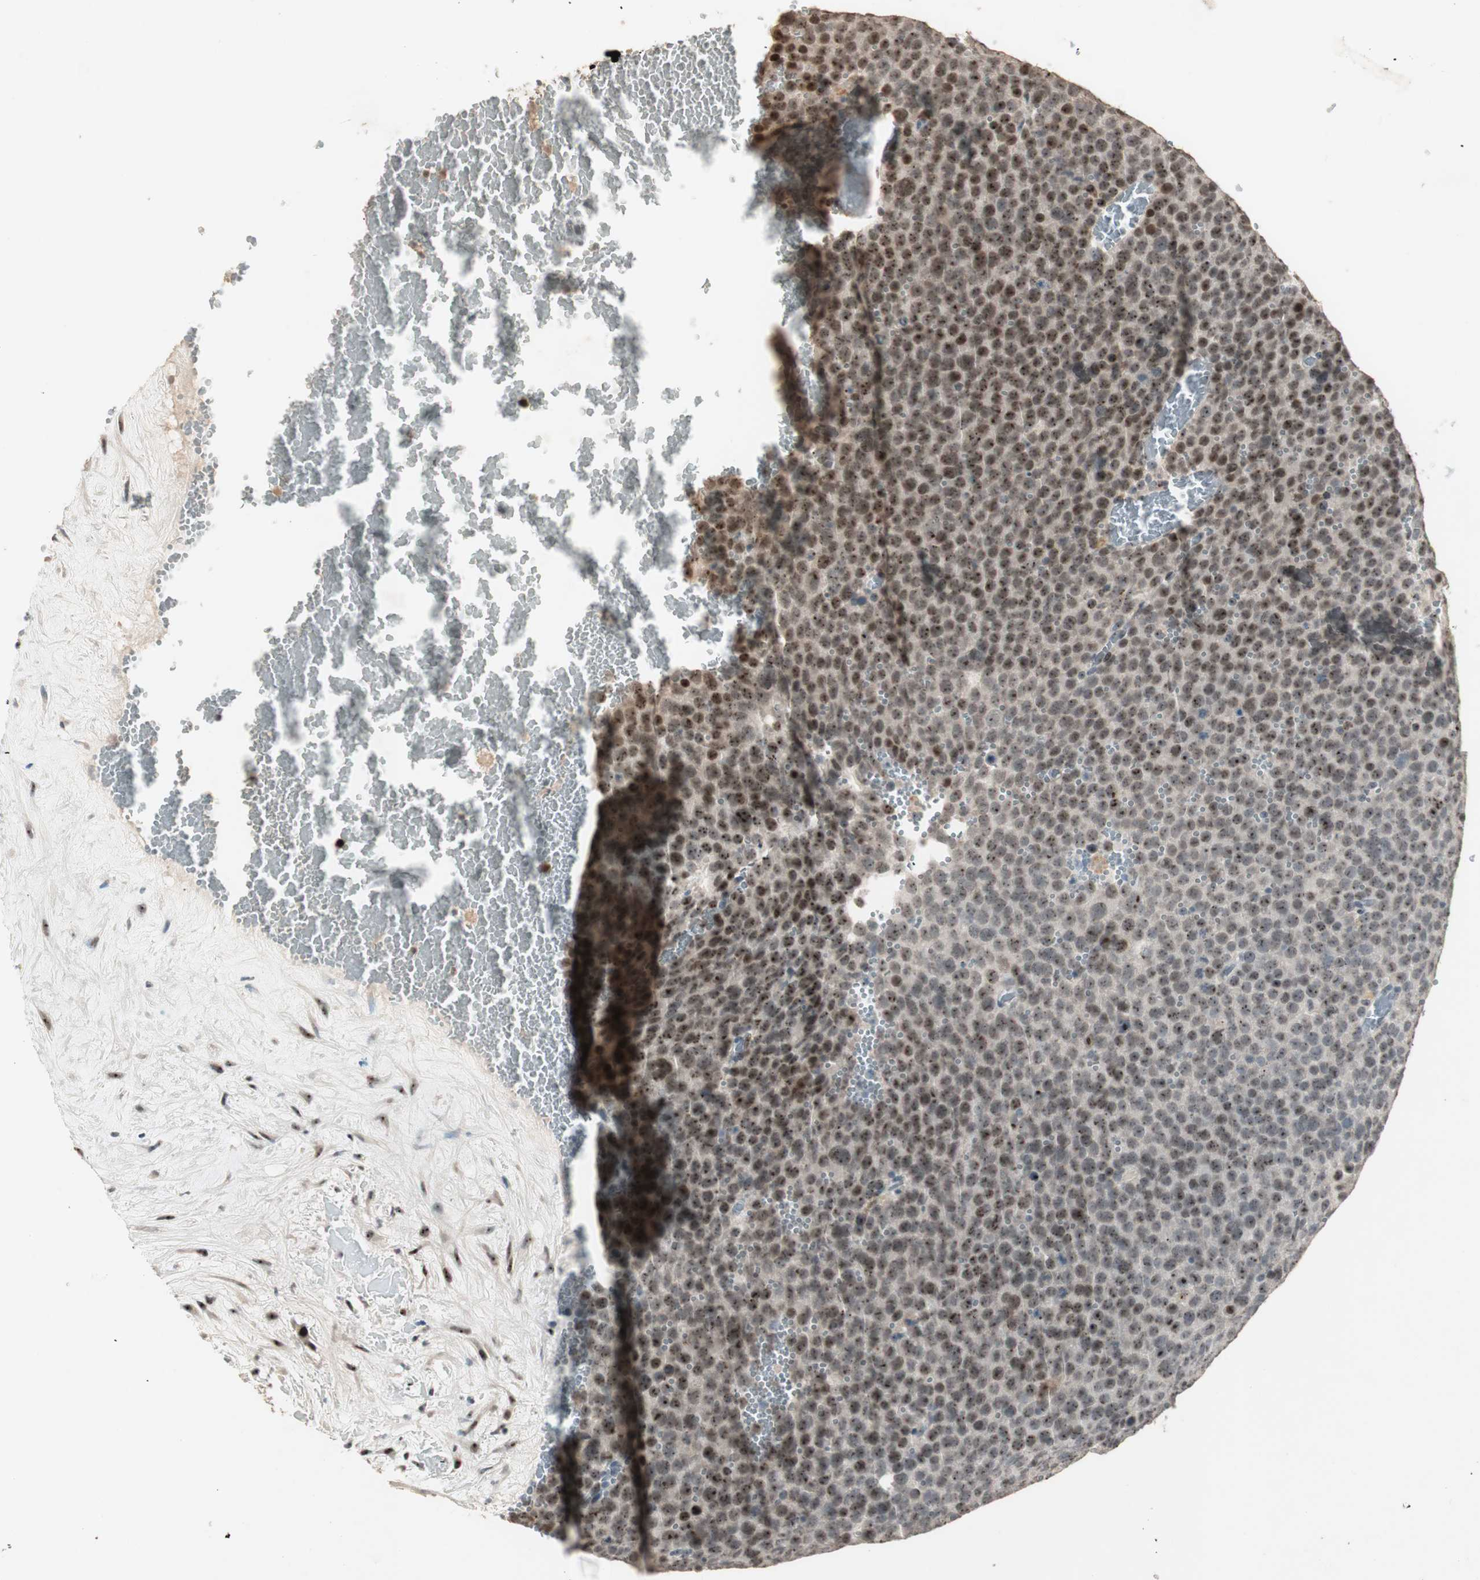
{"staining": {"intensity": "moderate", "quantity": ">75%", "location": "nuclear"}, "tissue": "testis cancer", "cell_type": "Tumor cells", "image_type": "cancer", "snomed": [{"axis": "morphology", "description": "Seminoma, NOS"}, {"axis": "topography", "description": "Testis"}], "caption": "Moderate nuclear protein staining is appreciated in approximately >75% of tumor cells in seminoma (testis). Using DAB (3,3'-diaminobenzidine) (brown) and hematoxylin (blue) stains, captured at high magnification using brightfield microscopy.", "gene": "ETV4", "patient": {"sex": "male", "age": 71}}